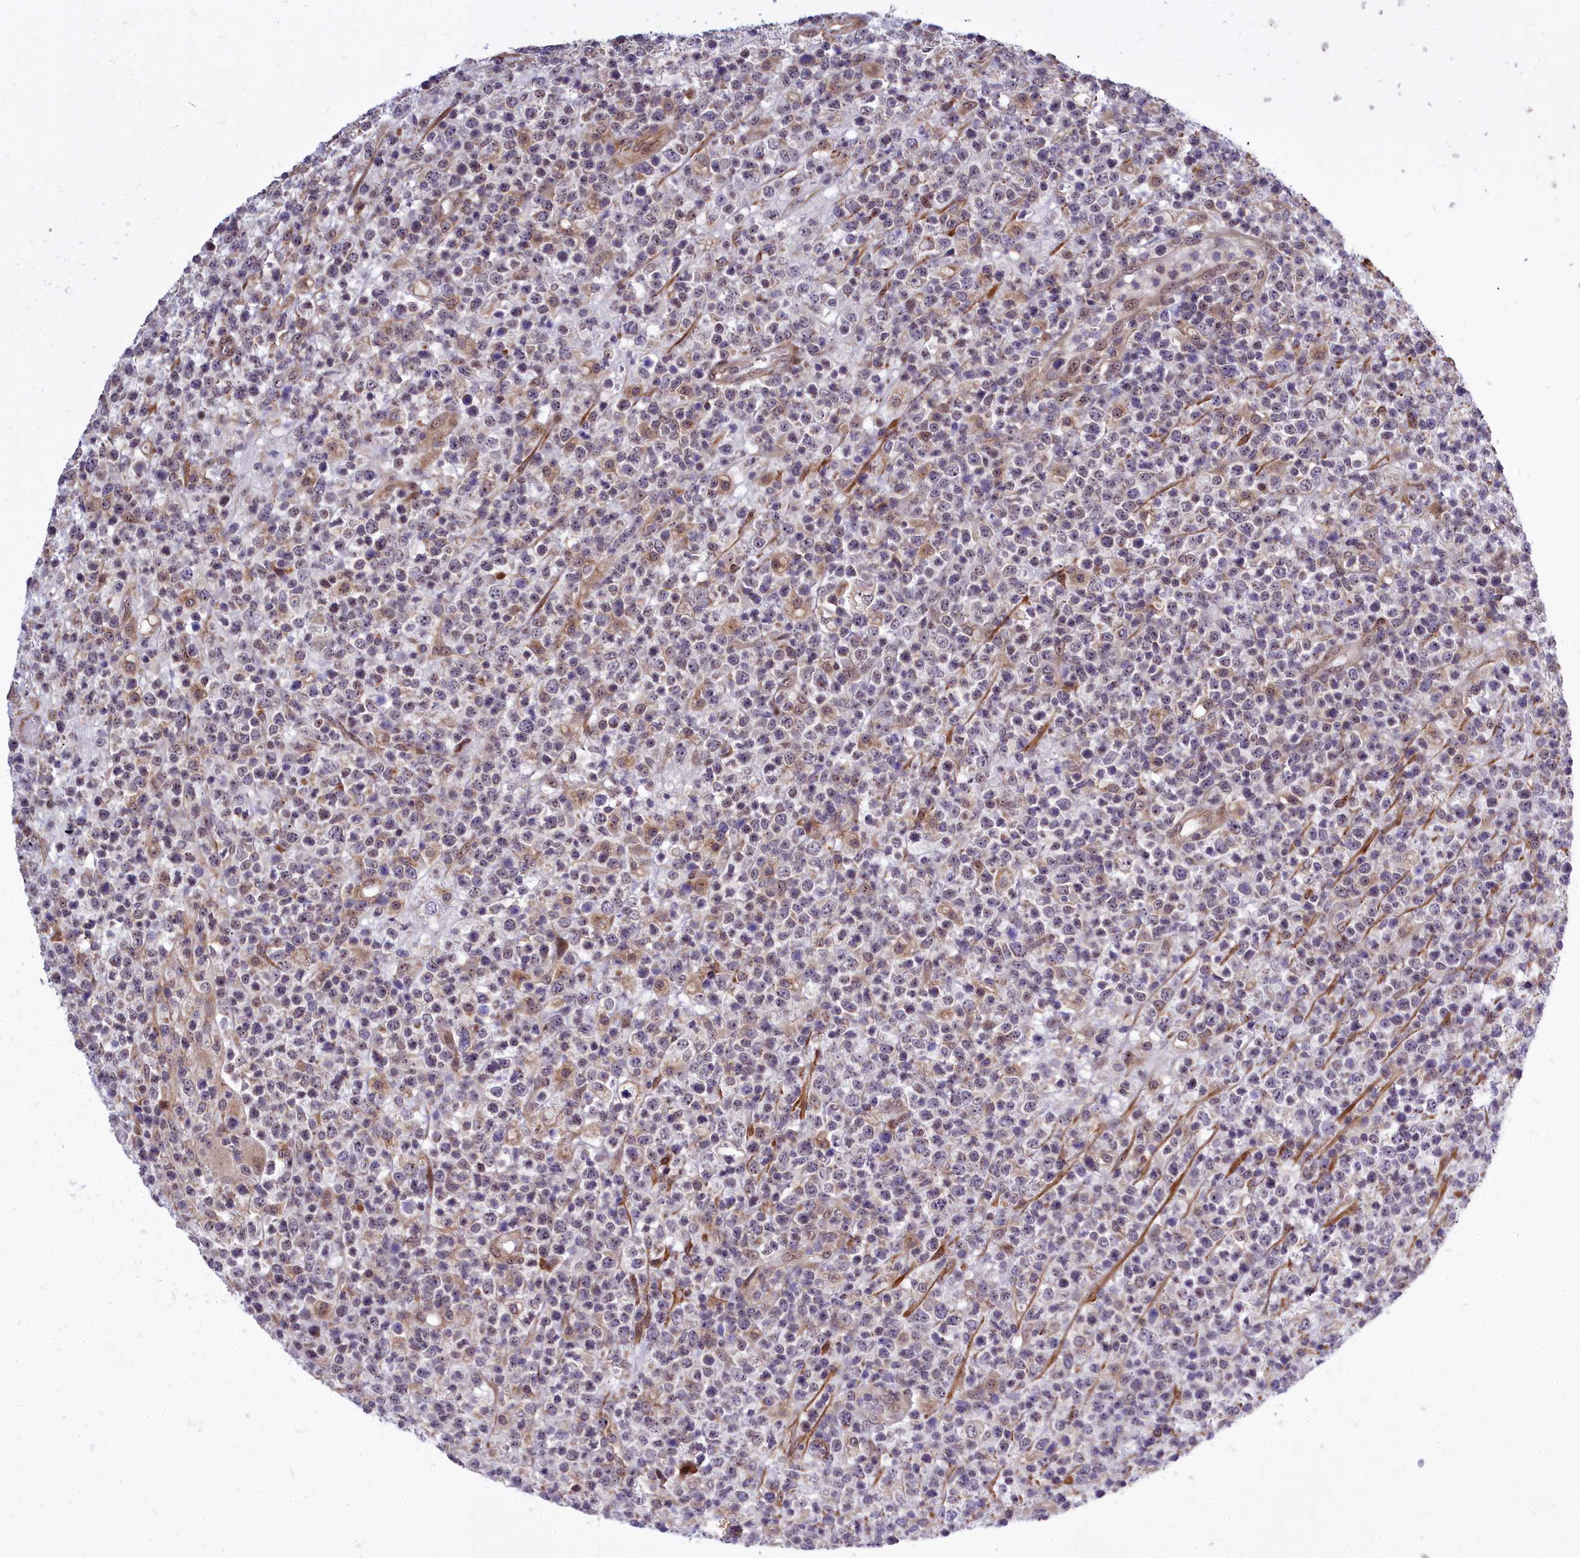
{"staining": {"intensity": "negative", "quantity": "none", "location": "none"}, "tissue": "lymphoma", "cell_type": "Tumor cells", "image_type": "cancer", "snomed": [{"axis": "morphology", "description": "Malignant lymphoma, non-Hodgkin's type, High grade"}, {"axis": "topography", "description": "Colon"}], "caption": "This is a micrograph of immunohistochemistry (IHC) staining of high-grade malignant lymphoma, non-Hodgkin's type, which shows no staining in tumor cells. (Brightfield microscopy of DAB (3,3'-diaminobenzidine) immunohistochemistry at high magnification).", "gene": "ABCB8", "patient": {"sex": "female", "age": 53}}